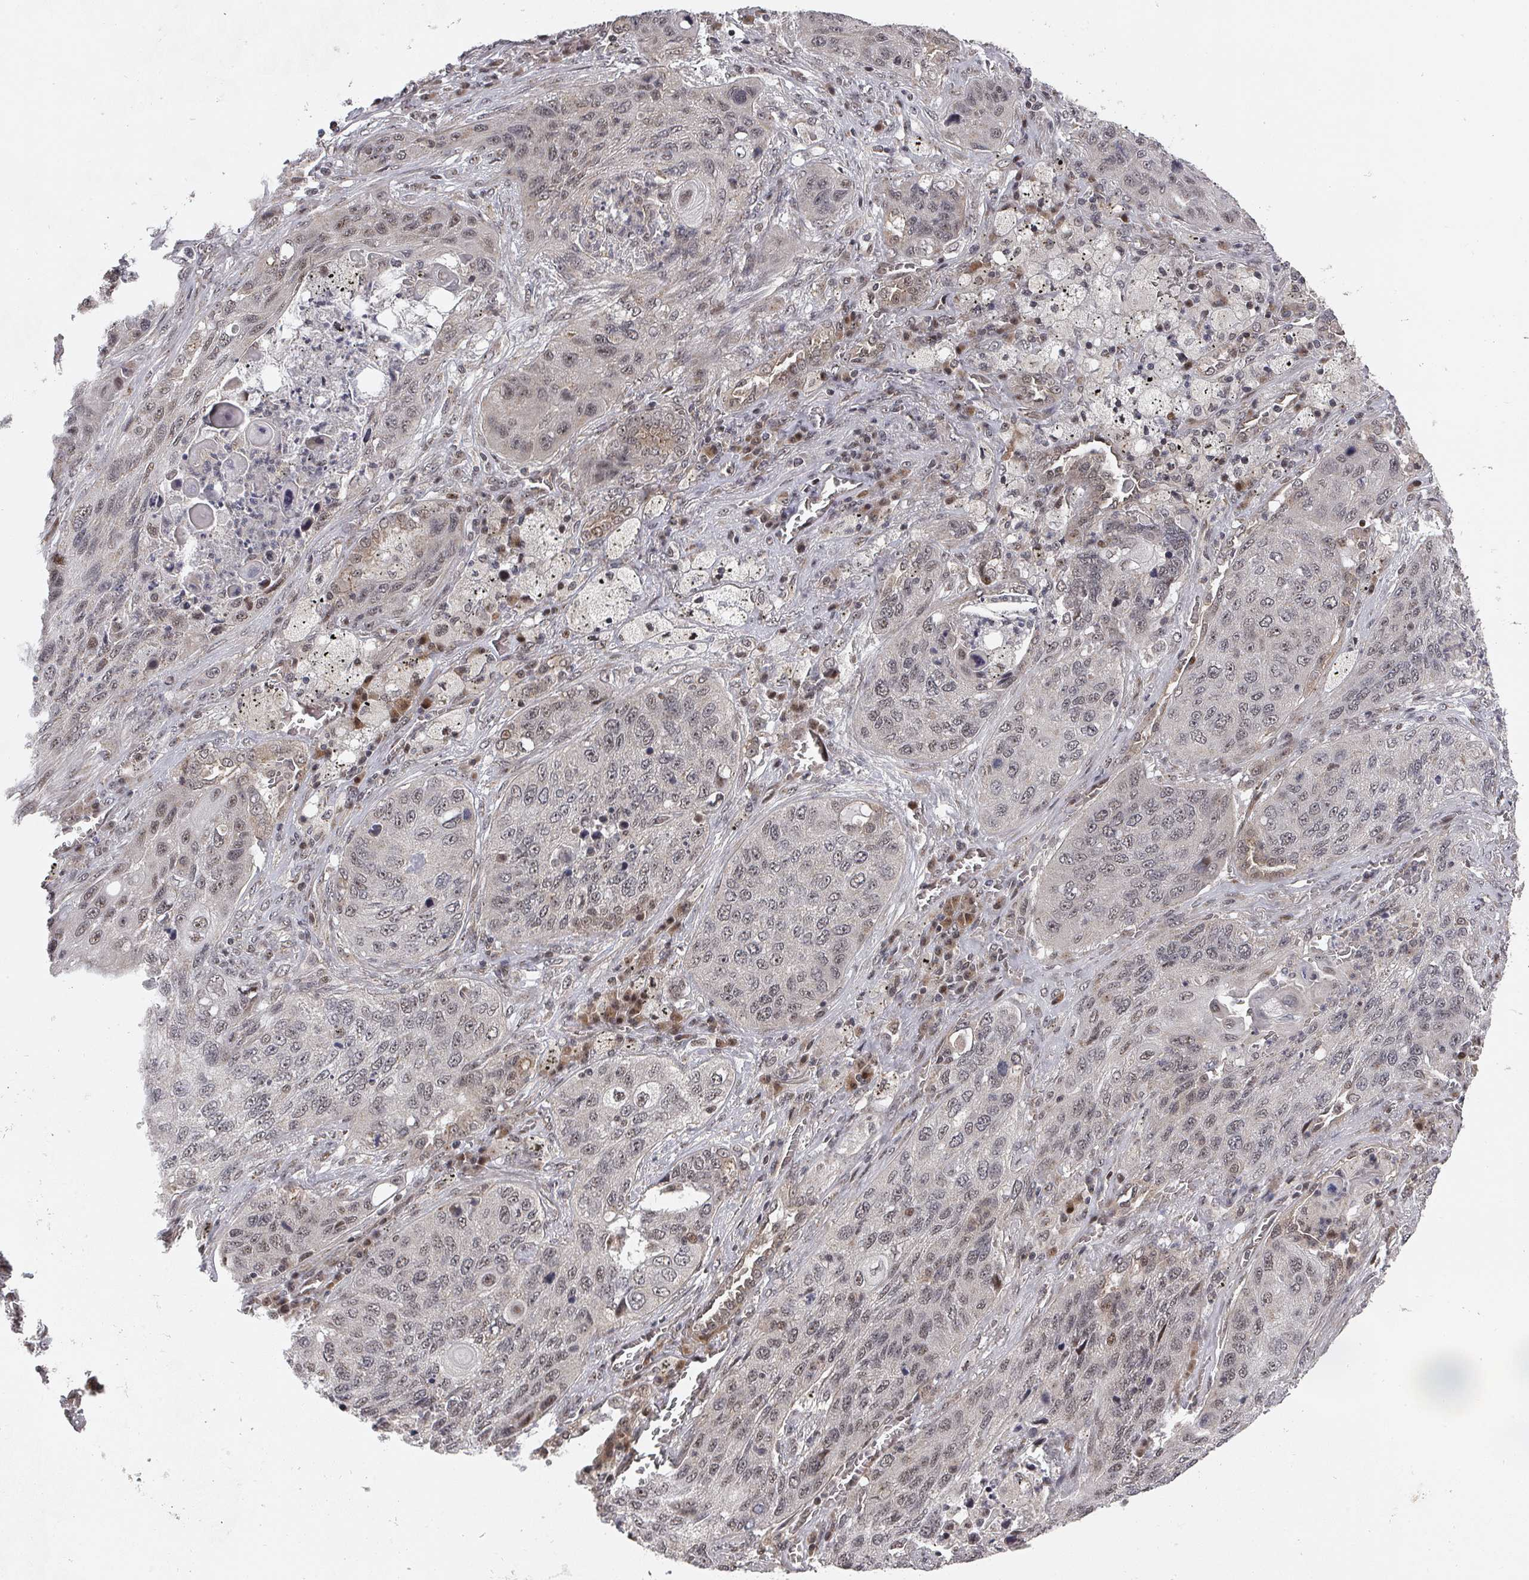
{"staining": {"intensity": "weak", "quantity": ">75%", "location": "nuclear"}, "tissue": "lung cancer", "cell_type": "Tumor cells", "image_type": "cancer", "snomed": [{"axis": "morphology", "description": "Squamous cell carcinoma, NOS"}, {"axis": "topography", "description": "Lung"}], "caption": "Lung cancer stained for a protein exhibits weak nuclear positivity in tumor cells.", "gene": "KIF1C", "patient": {"sex": "female", "age": 63}}